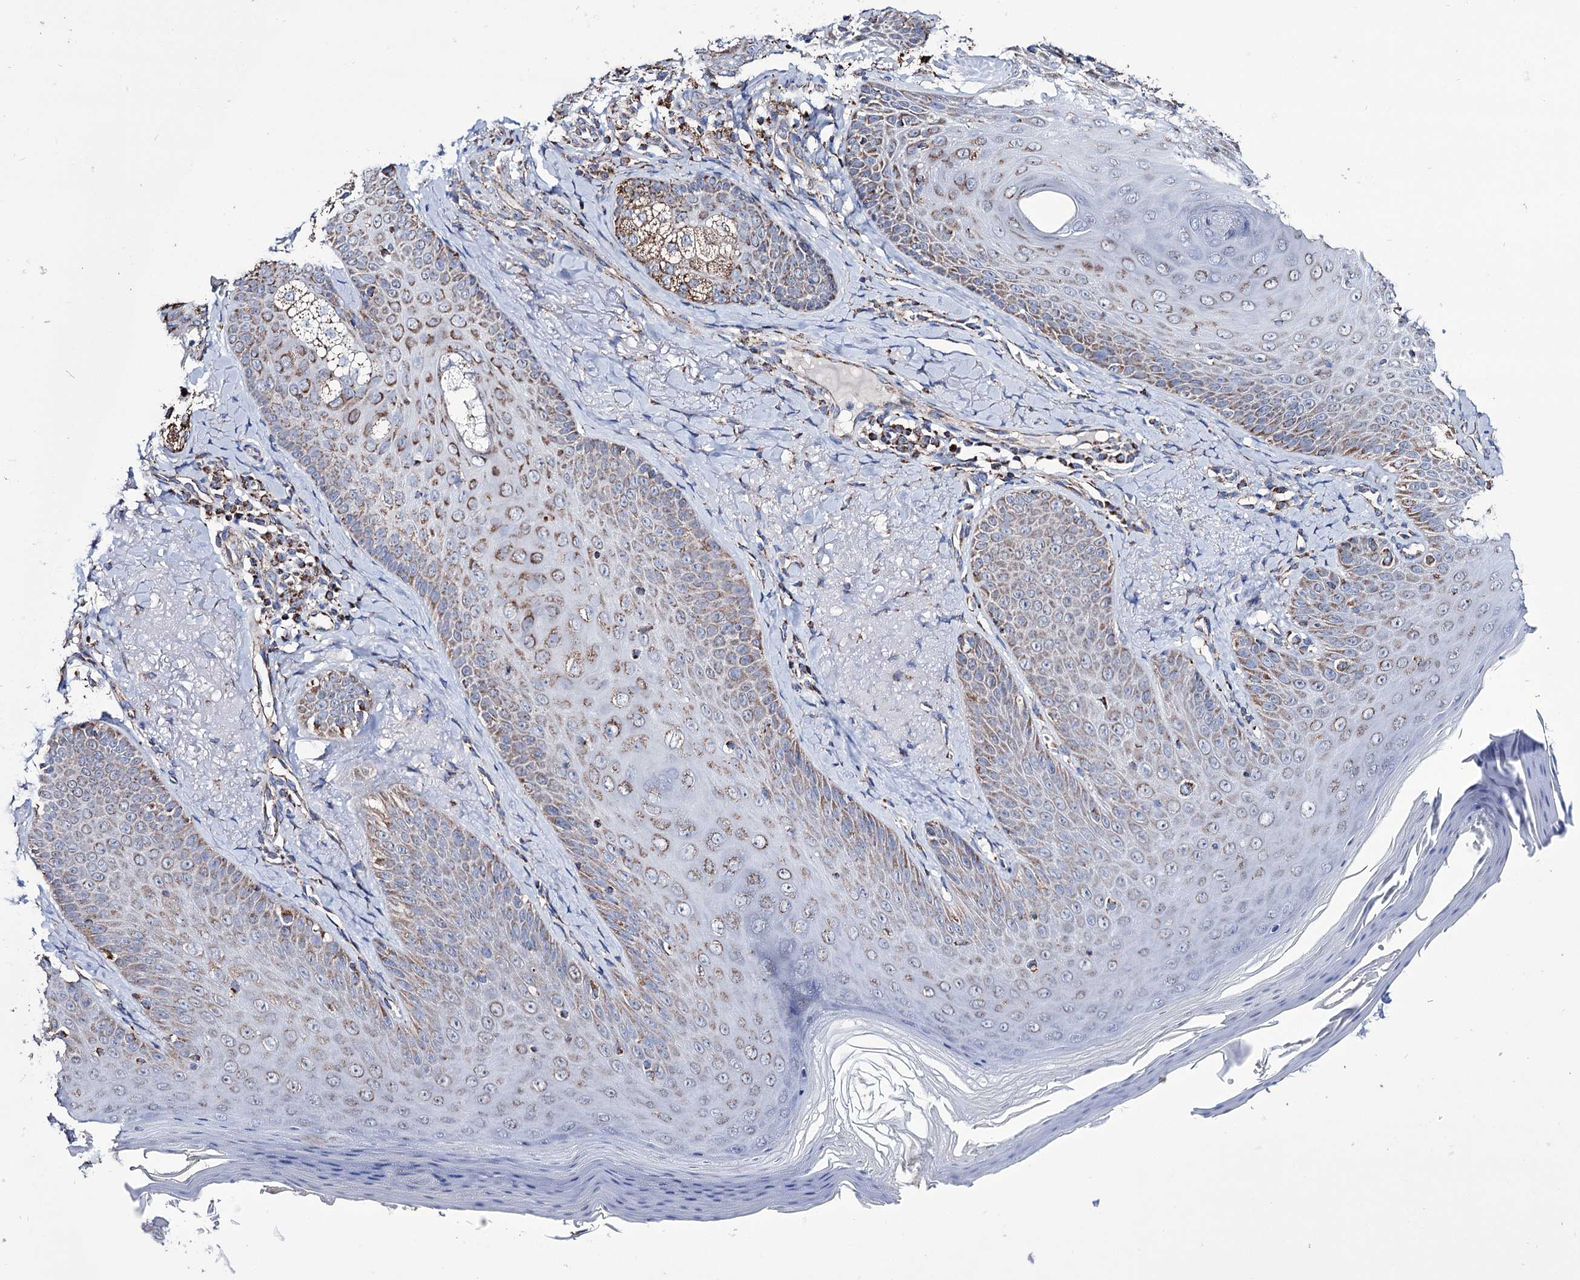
{"staining": {"intensity": "moderate", "quantity": ">75%", "location": "cytoplasmic/membranous"}, "tissue": "skin", "cell_type": "Fibroblasts", "image_type": "normal", "snomed": [{"axis": "morphology", "description": "Normal tissue, NOS"}, {"axis": "topography", "description": "Skin"}], "caption": "Protein staining of unremarkable skin demonstrates moderate cytoplasmic/membranous positivity in approximately >75% of fibroblasts. Immunohistochemistry (ihc) stains the protein of interest in brown and the nuclei are stained blue.", "gene": "ABHD10", "patient": {"sex": "male", "age": 57}}